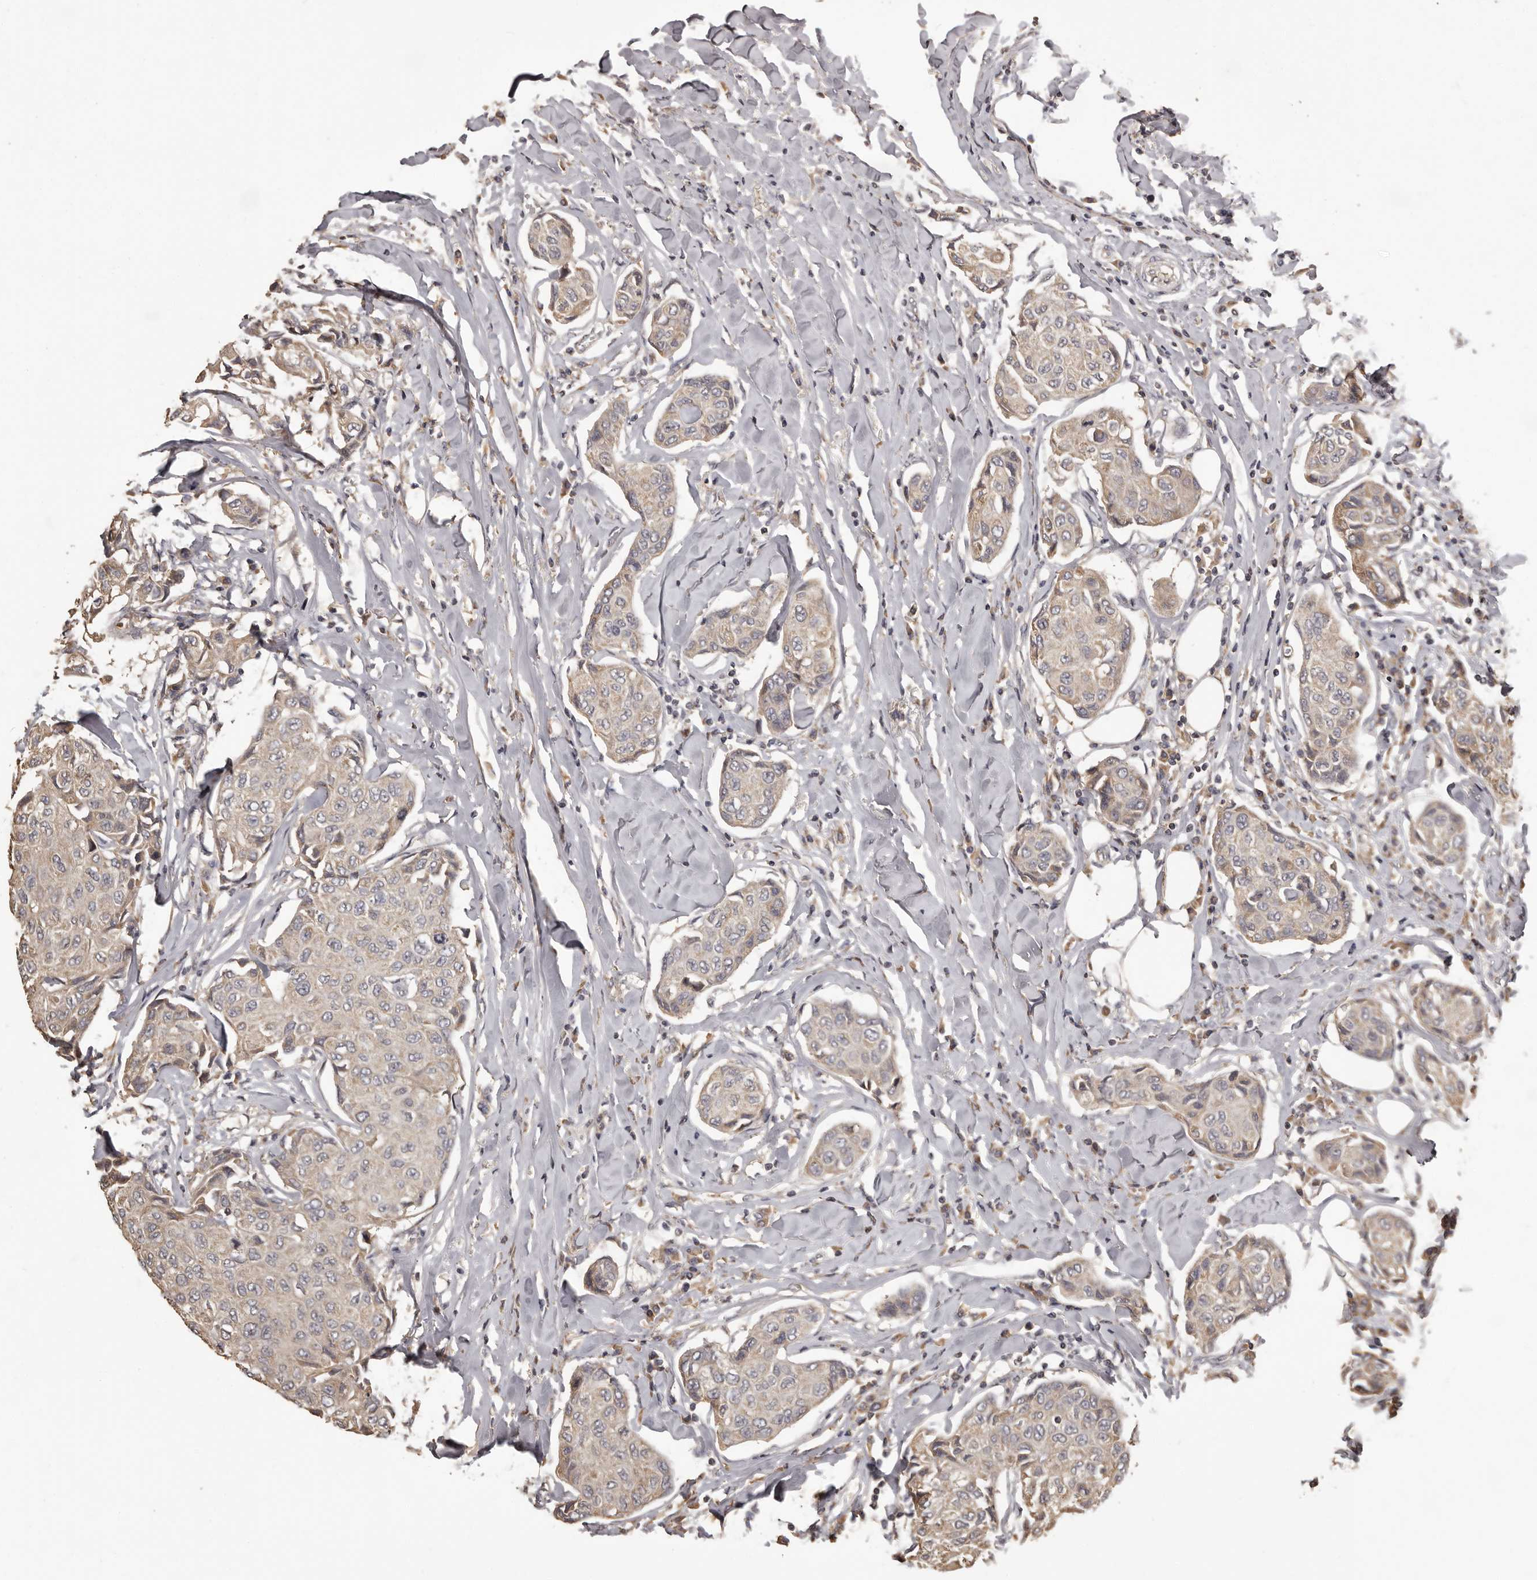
{"staining": {"intensity": "weak", "quantity": "<25%", "location": "cytoplasmic/membranous"}, "tissue": "breast cancer", "cell_type": "Tumor cells", "image_type": "cancer", "snomed": [{"axis": "morphology", "description": "Duct carcinoma"}, {"axis": "topography", "description": "Breast"}], "caption": "Tumor cells show no significant protein expression in breast intraductal carcinoma.", "gene": "MGAT5", "patient": {"sex": "female", "age": 80}}